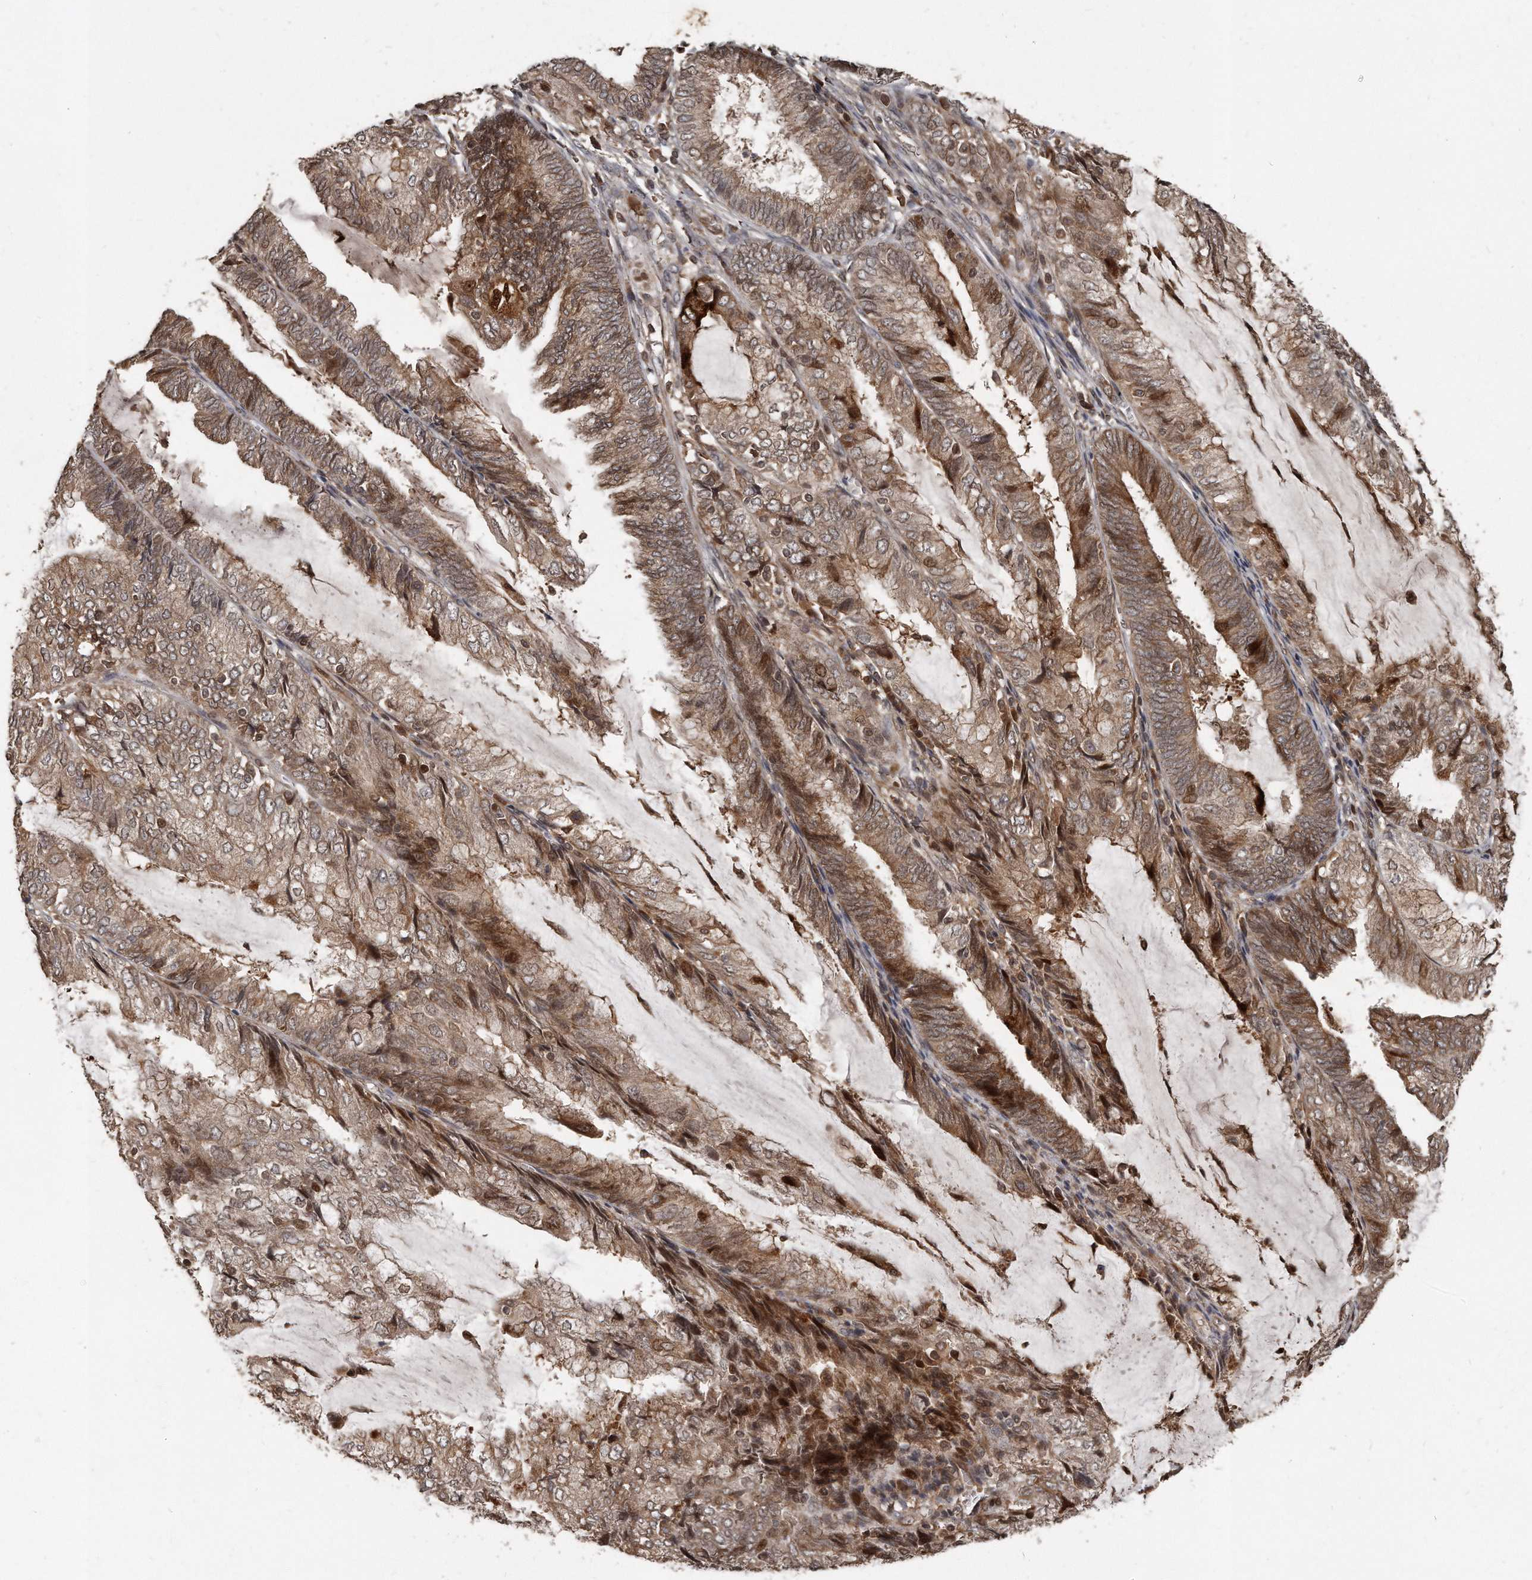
{"staining": {"intensity": "moderate", "quantity": "25%-75%", "location": "cytoplasmic/membranous,nuclear"}, "tissue": "endometrial cancer", "cell_type": "Tumor cells", "image_type": "cancer", "snomed": [{"axis": "morphology", "description": "Adenocarcinoma, NOS"}, {"axis": "topography", "description": "Endometrium"}], "caption": "Immunohistochemical staining of human adenocarcinoma (endometrial) shows medium levels of moderate cytoplasmic/membranous and nuclear positivity in approximately 25%-75% of tumor cells. (DAB (3,3'-diaminobenzidine) IHC with brightfield microscopy, high magnification).", "gene": "GCH1", "patient": {"sex": "female", "age": 81}}